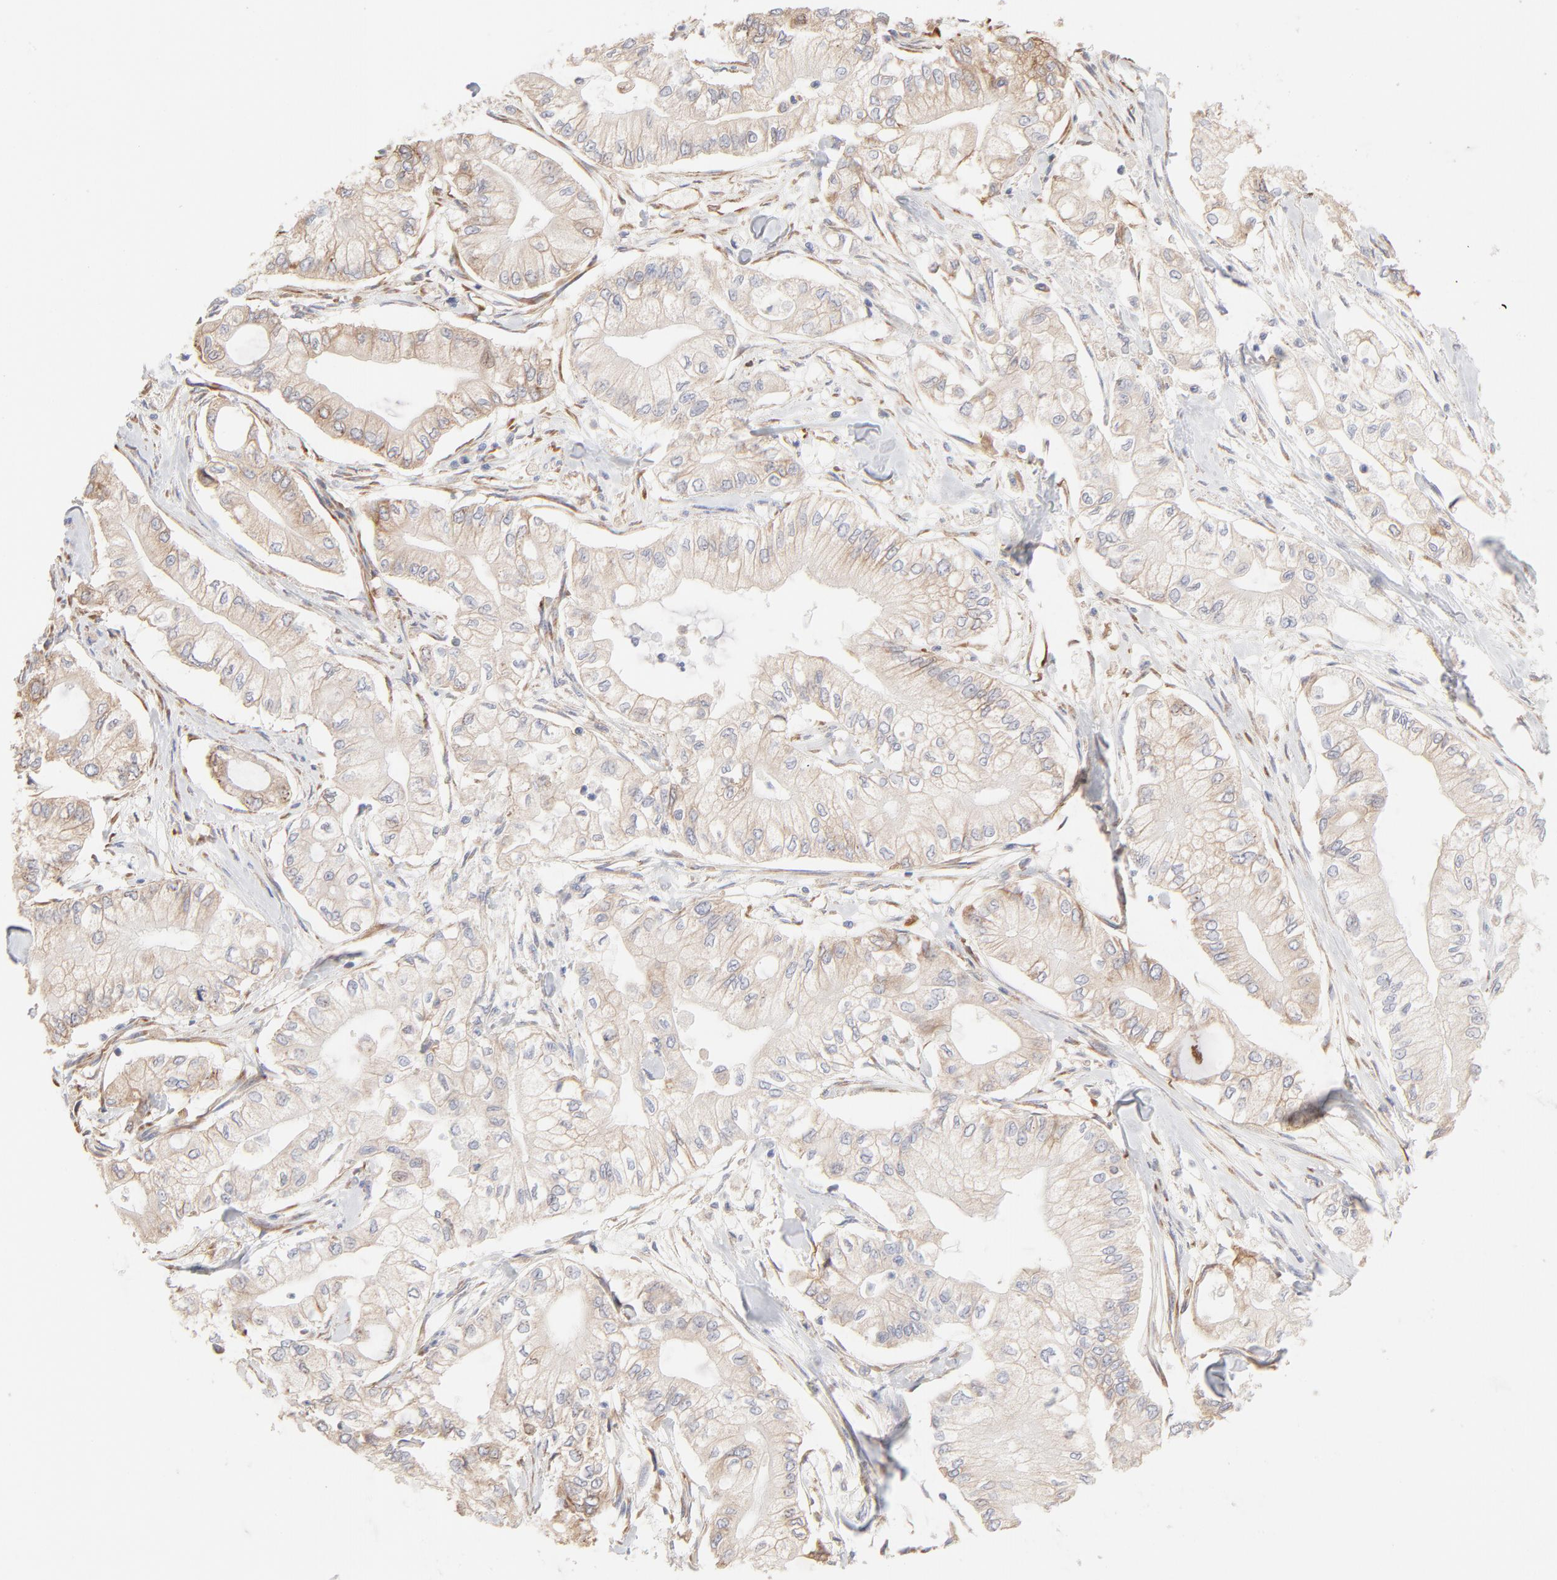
{"staining": {"intensity": "weak", "quantity": ">75%", "location": "cytoplasmic/membranous"}, "tissue": "pancreatic cancer", "cell_type": "Tumor cells", "image_type": "cancer", "snomed": [{"axis": "morphology", "description": "Adenocarcinoma, NOS"}, {"axis": "topography", "description": "Pancreas"}], "caption": "Pancreatic cancer (adenocarcinoma) was stained to show a protein in brown. There is low levels of weak cytoplasmic/membranous positivity in approximately >75% of tumor cells. The staining was performed using DAB (3,3'-diaminobenzidine), with brown indicating positive protein expression. Nuclei are stained blue with hematoxylin.", "gene": "RPS21", "patient": {"sex": "male", "age": 79}}